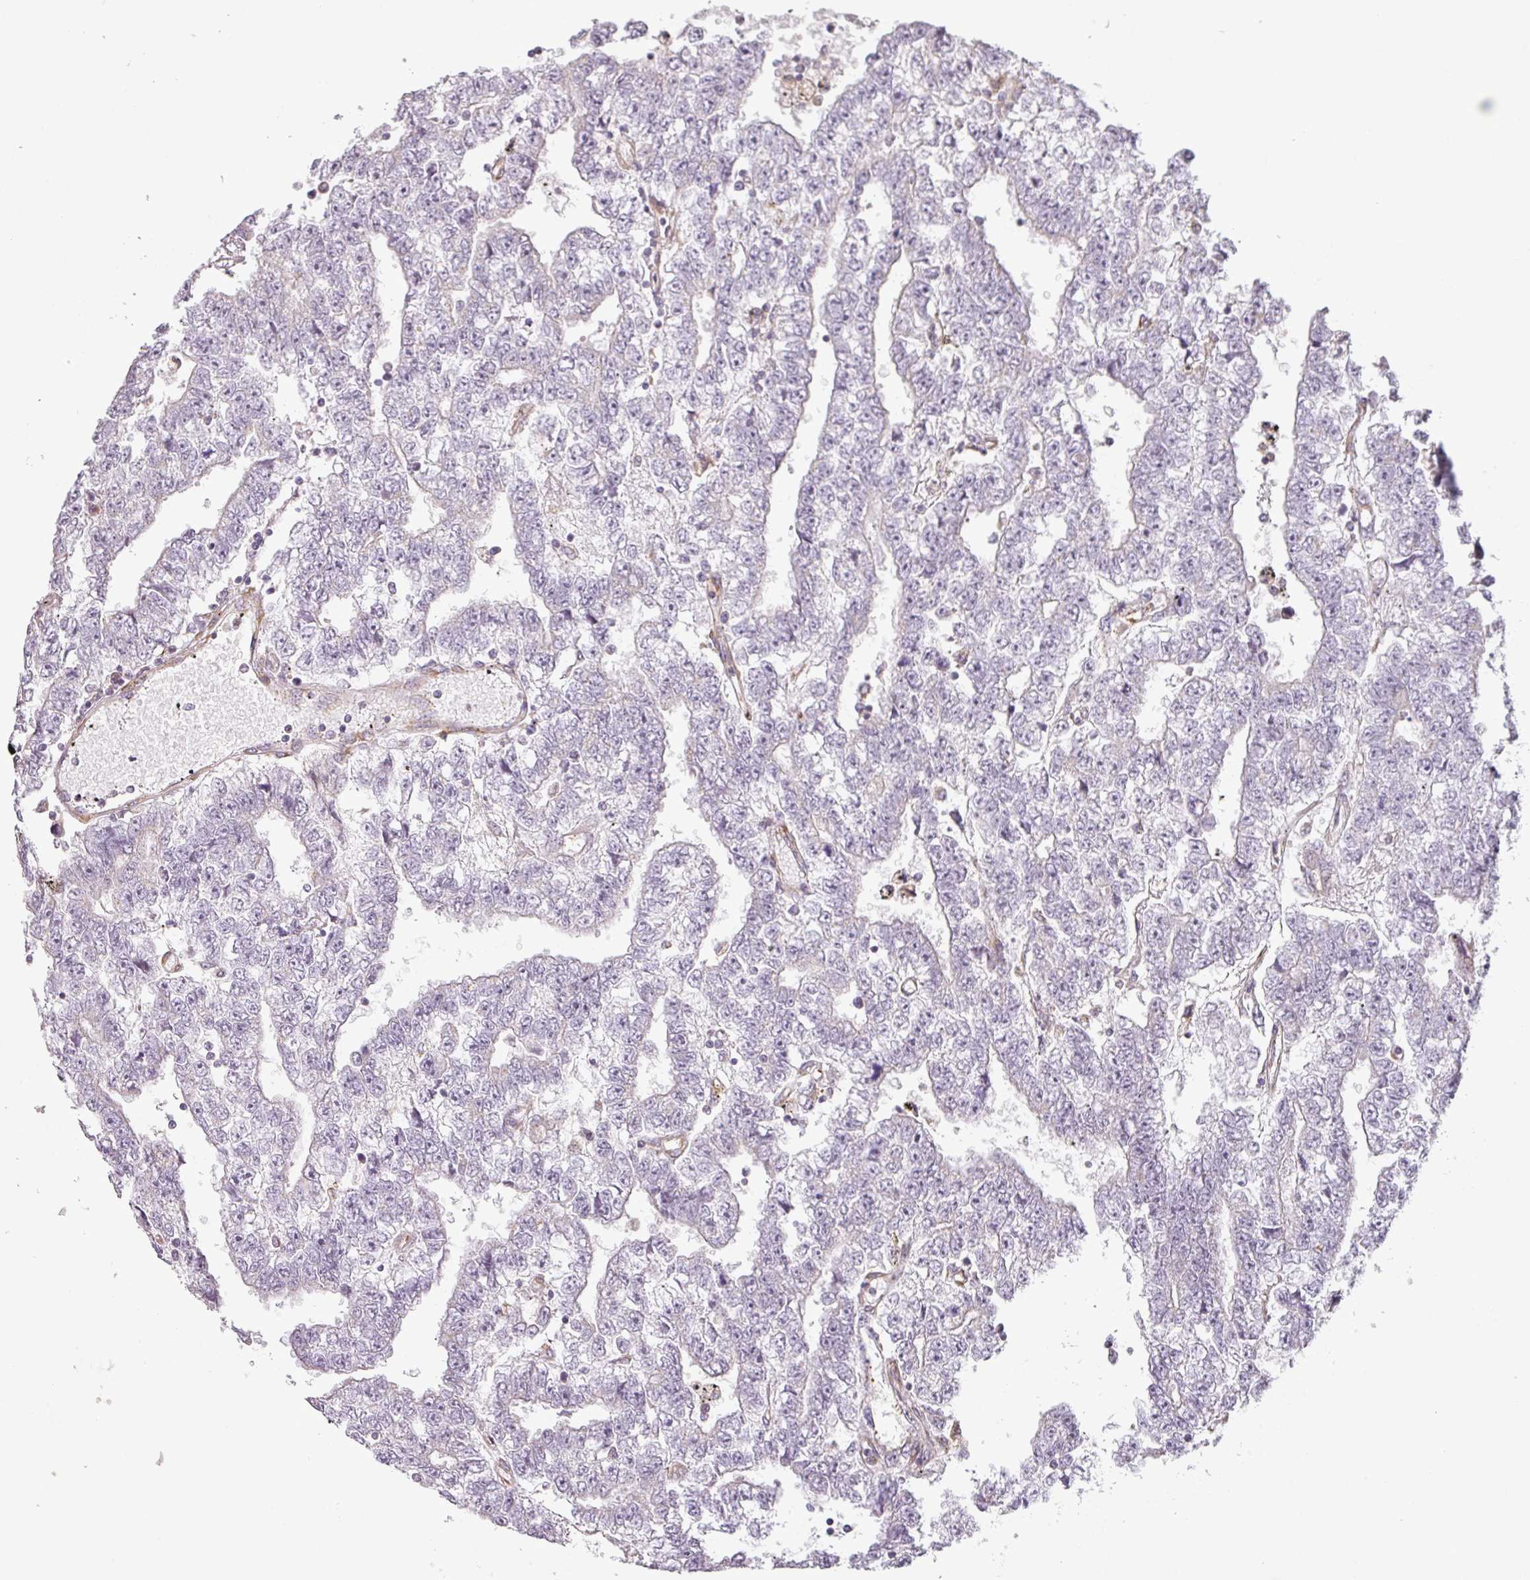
{"staining": {"intensity": "negative", "quantity": "none", "location": "none"}, "tissue": "testis cancer", "cell_type": "Tumor cells", "image_type": "cancer", "snomed": [{"axis": "morphology", "description": "Carcinoma, Embryonal, NOS"}, {"axis": "topography", "description": "Testis"}], "caption": "Testis embryonal carcinoma stained for a protein using immunohistochemistry (IHC) reveals no staining tumor cells.", "gene": "CCDC144A", "patient": {"sex": "male", "age": 25}}